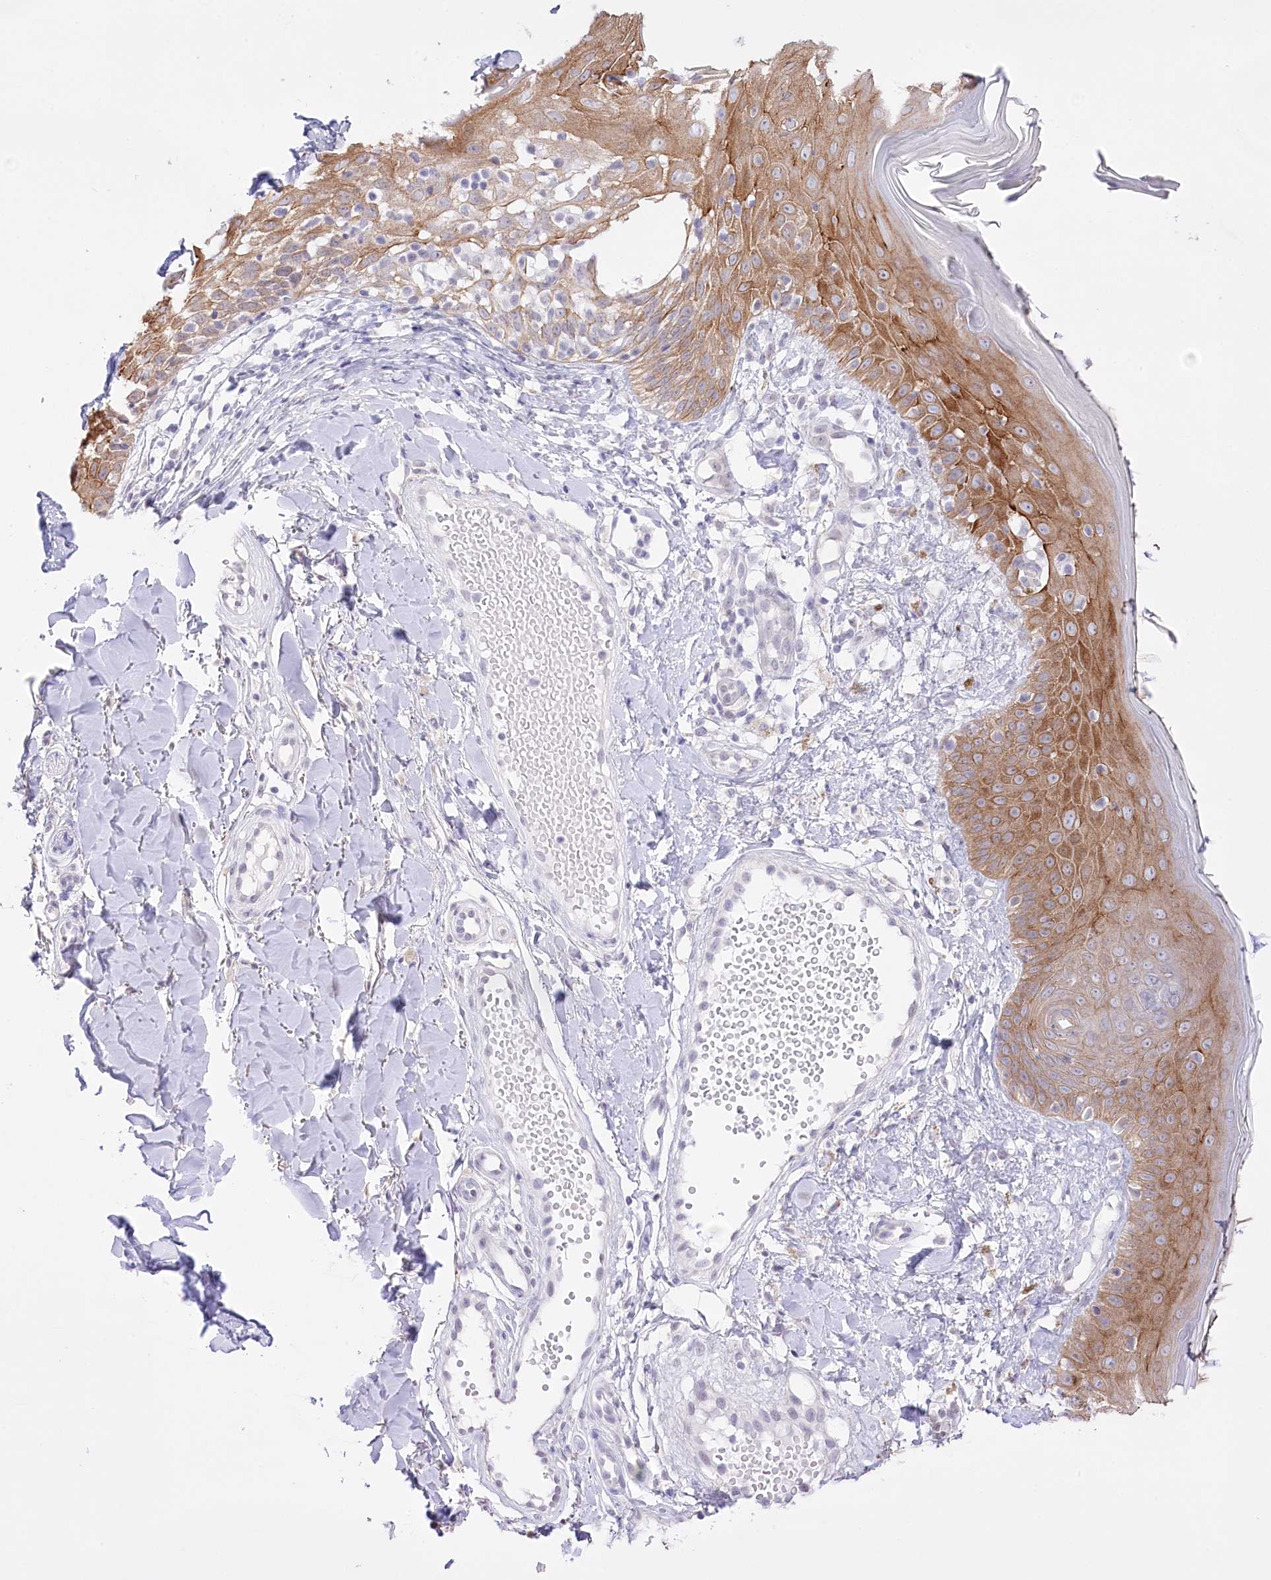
{"staining": {"intensity": "negative", "quantity": "none", "location": "none"}, "tissue": "skin", "cell_type": "Fibroblasts", "image_type": "normal", "snomed": [{"axis": "morphology", "description": "Normal tissue, NOS"}, {"axis": "topography", "description": "Skin"}], "caption": "DAB (3,3'-diaminobenzidine) immunohistochemical staining of unremarkable skin displays no significant staining in fibroblasts.", "gene": "SLC39A10", "patient": {"sex": "male", "age": 52}}